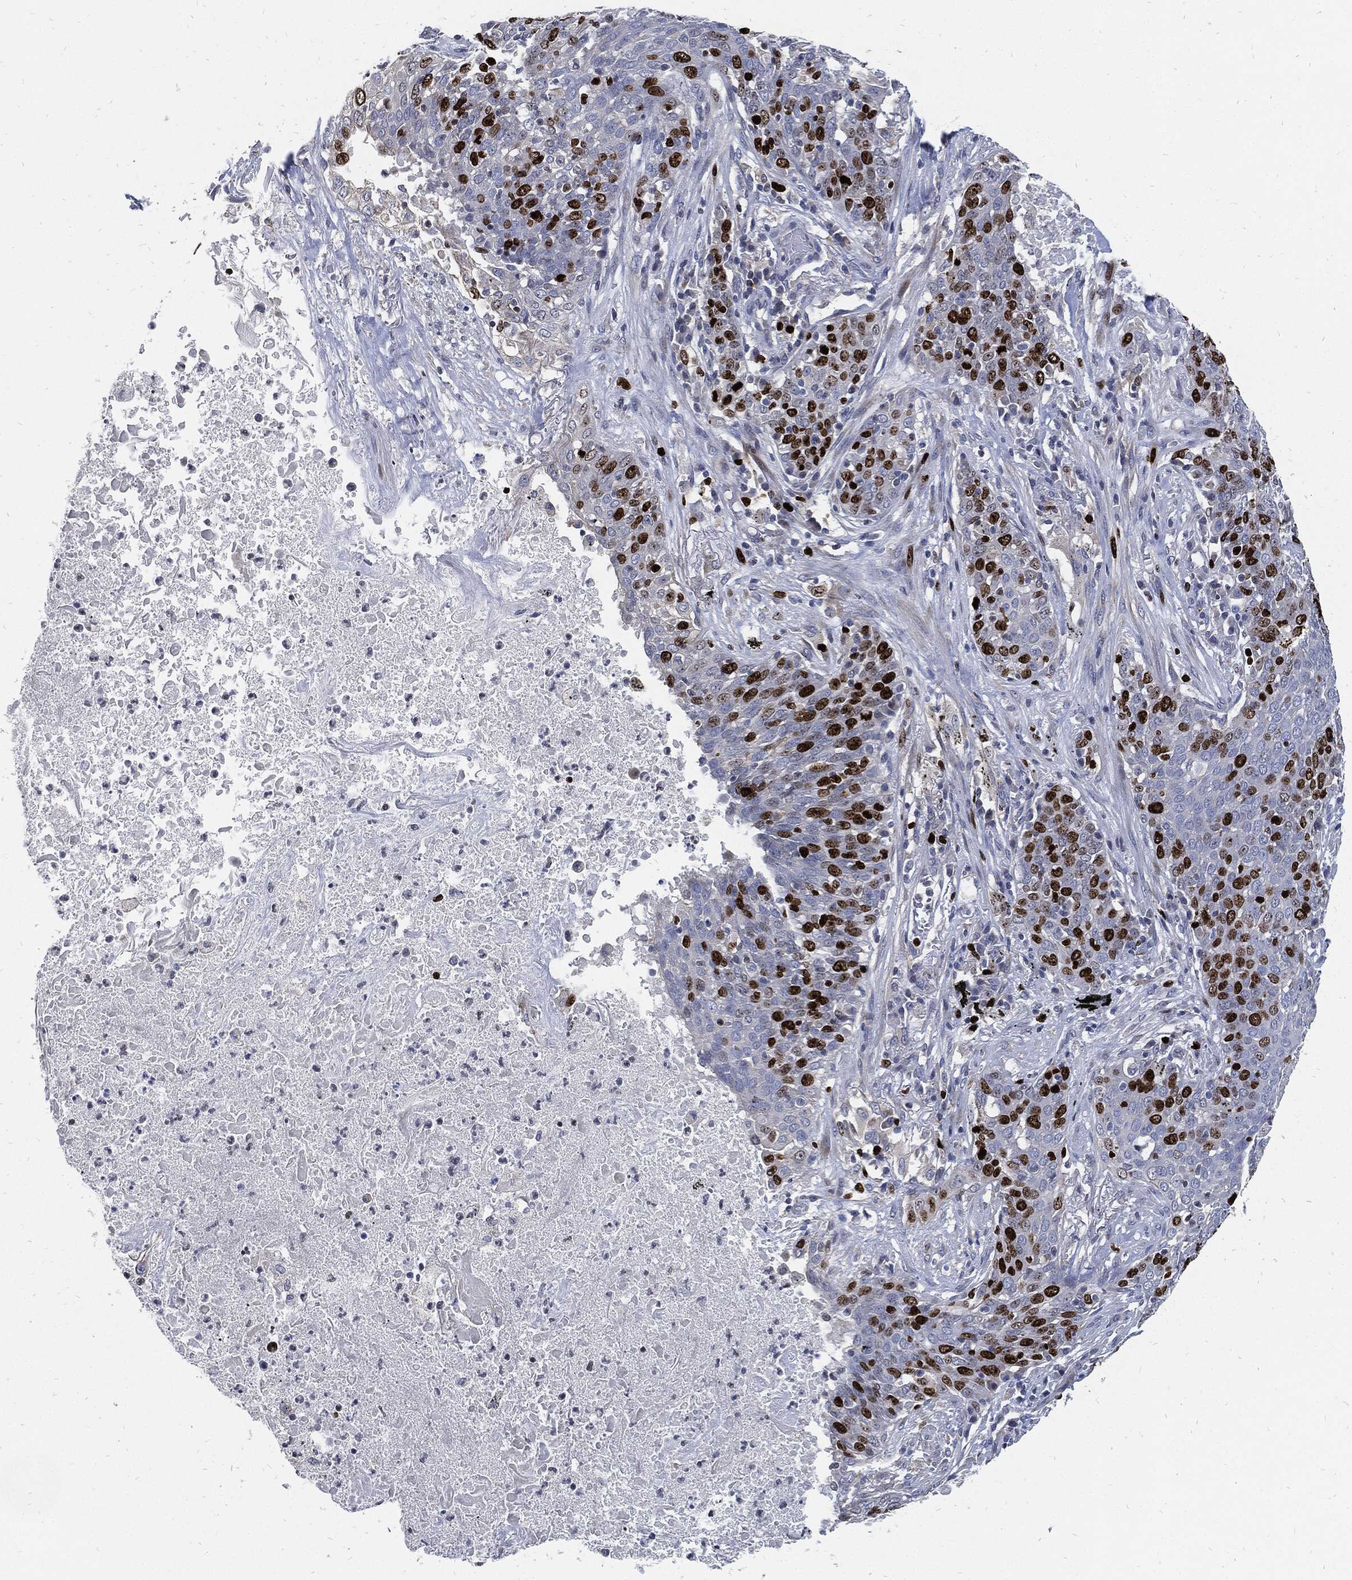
{"staining": {"intensity": "strong", "quantity": ">75%", "location": "nuclear"}, "tissue": "lung cancer", "cell_type": "Tumor cells", "image_type": "cancer", "snomed": [{"axis": "morphology", "description": "Squamous cell carcinoma, NOS"}, {"axis": "topography", "description": "Lung"}], "caption": "Brown immunohistochemical staining in human lung cancer (squamous cell carcinoma) reveals strong nuclear positivity in approximately >75% of tumor cells.", "gene": "MKI67", "patient": {"sex": "male", "age": 82}}